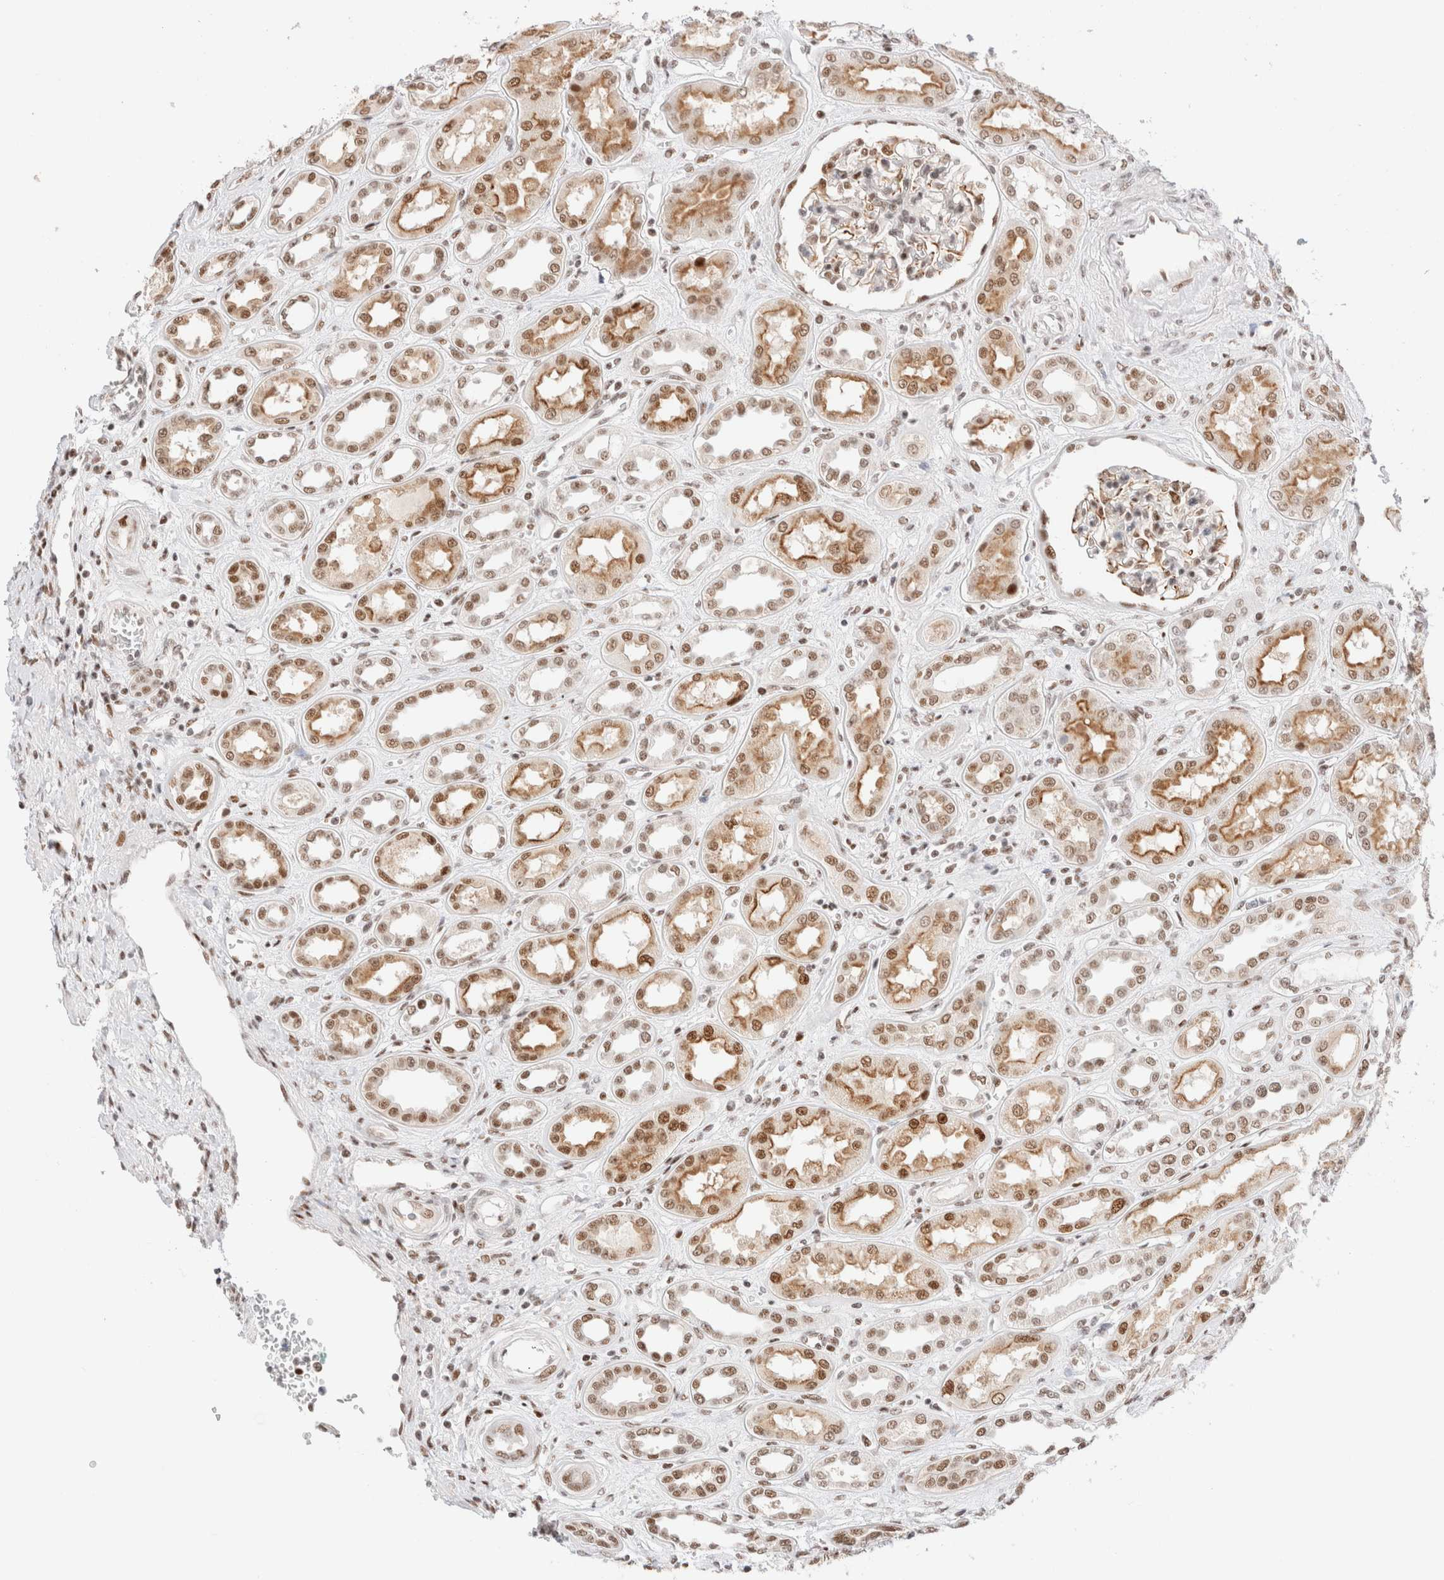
{"staining": {"intensity": "moderate", "quantity": "25%-75%", "location": "cytoplasmic/membranous,nuclear"}, "tissue": "kidney", "cell_type": "Cells in glomeruli", "image_type": "normal", "snomed": [{"axis": "morphology", "description": "Normal tissue, NOS"}, {"axis": "topography", "description": "Kidney"}], "caption": "DAB (3,3'-diaminobenzidine) immunohistochemical staining of benign human kidney shows moderate cytoplasmic/membranous,nuclear protein staining in approximately 25%-75% of cells in glomeruli. Immunohistochemistry (ihc) stains the protein of interest in brown and the nuclei are stained blue.", "gene": "ZNF282", "patient": {"sex": "male", "age": 59}}